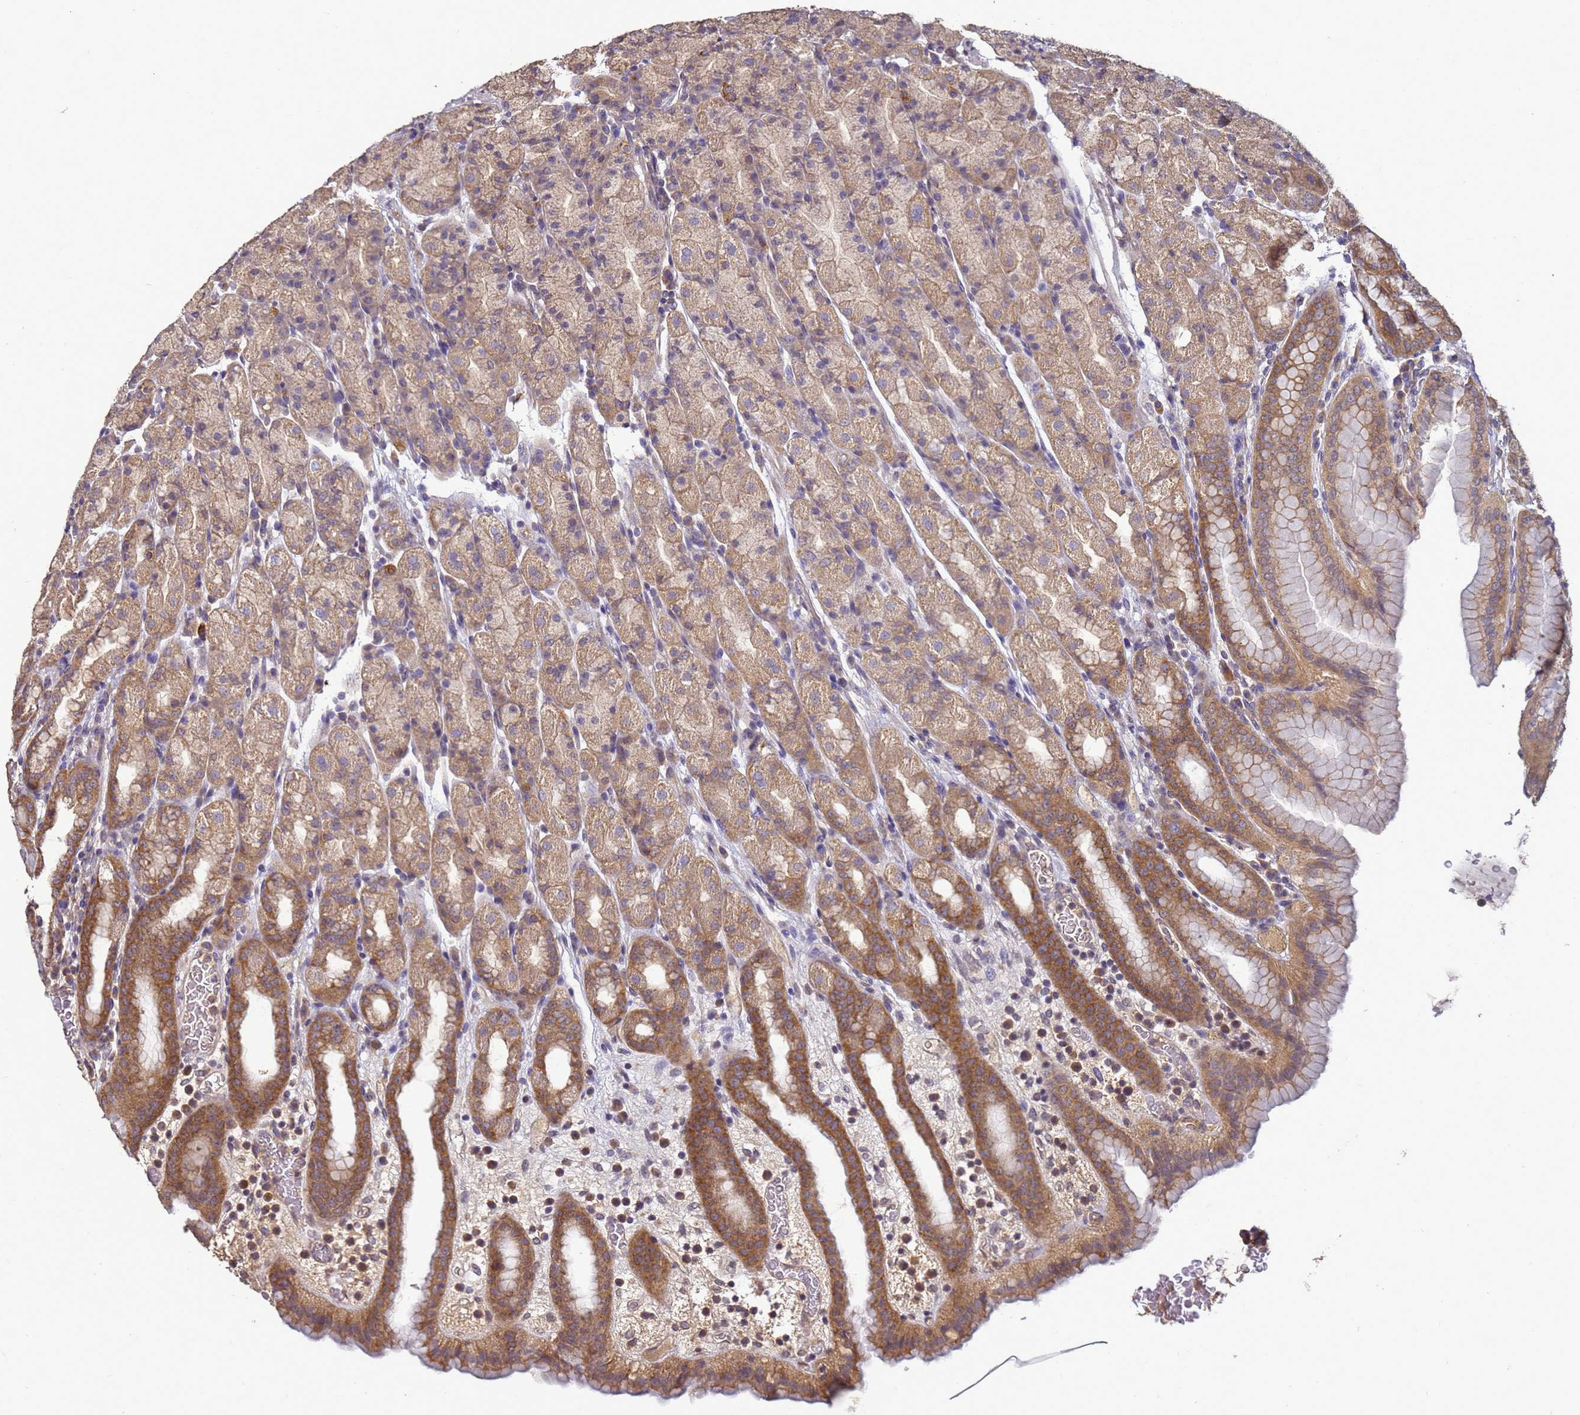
{"staining": {"intensity": "moderate", "quantity": ">75%", "location": "cytoplasmic/membranous"}, "tissue": "stomach", "cell_type": "Glandular cells", "image_type": "normal", "snomed": [{"axis": "morphology", "description": "Normal tissue, NOS"}, {"axis": "topography", "description": "Stomach, upper"}], "caption": "Immunohistochemistry (IHC) micrograph of unremarkable stomach: stomach stained using IHC reveals medium levels of moderate protein expression localized specifically in the cytoplasmic/membranous of glandular cells, appearing as a cytoplasmic/membranous brown color.", "gene": "ANKRD17", "patient": {"sex": "male", "age": 68}}